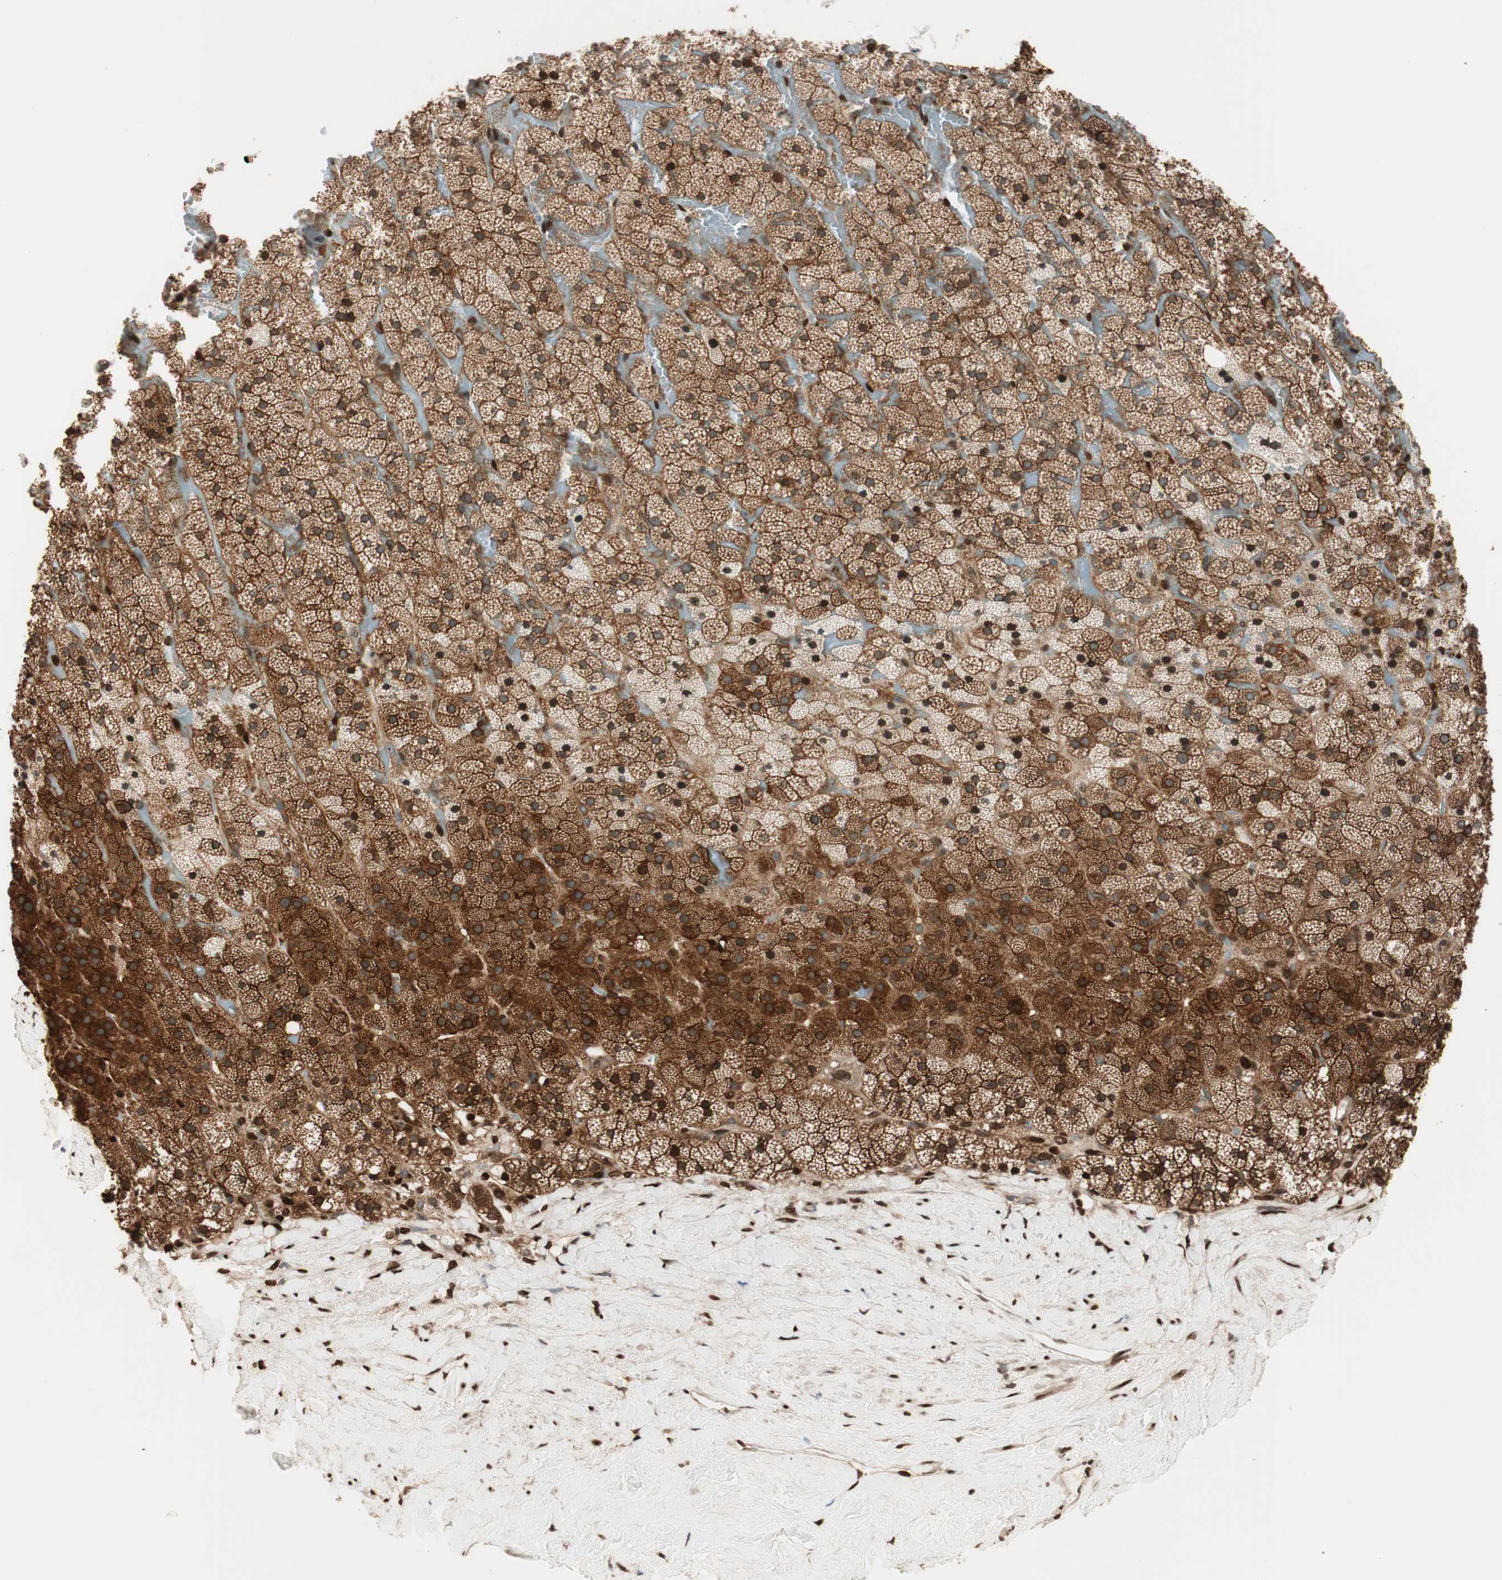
{"staining": {"intensity": "strong", "quantity": ">75%", "location": "cytoplasmic/membranous,nuclear"}, "tissue": "adrenal gland", "cell_type": "Glandular cells", "image_type": "normal", "snomed": [{"axis": "morphology", "description": "Normal tissue, NOS"}, {"axis": "topography", "description": "Adrenal gland"}], "caption": "Approximately >75% of glandular cells in benign adrenal gland show strong cytoplasmic/membranous,nuclear protein positivity as visualized by brown immunohistochemical staining.", "gene": "BIN1", "patient": {"sex": "male", "age": 35}}